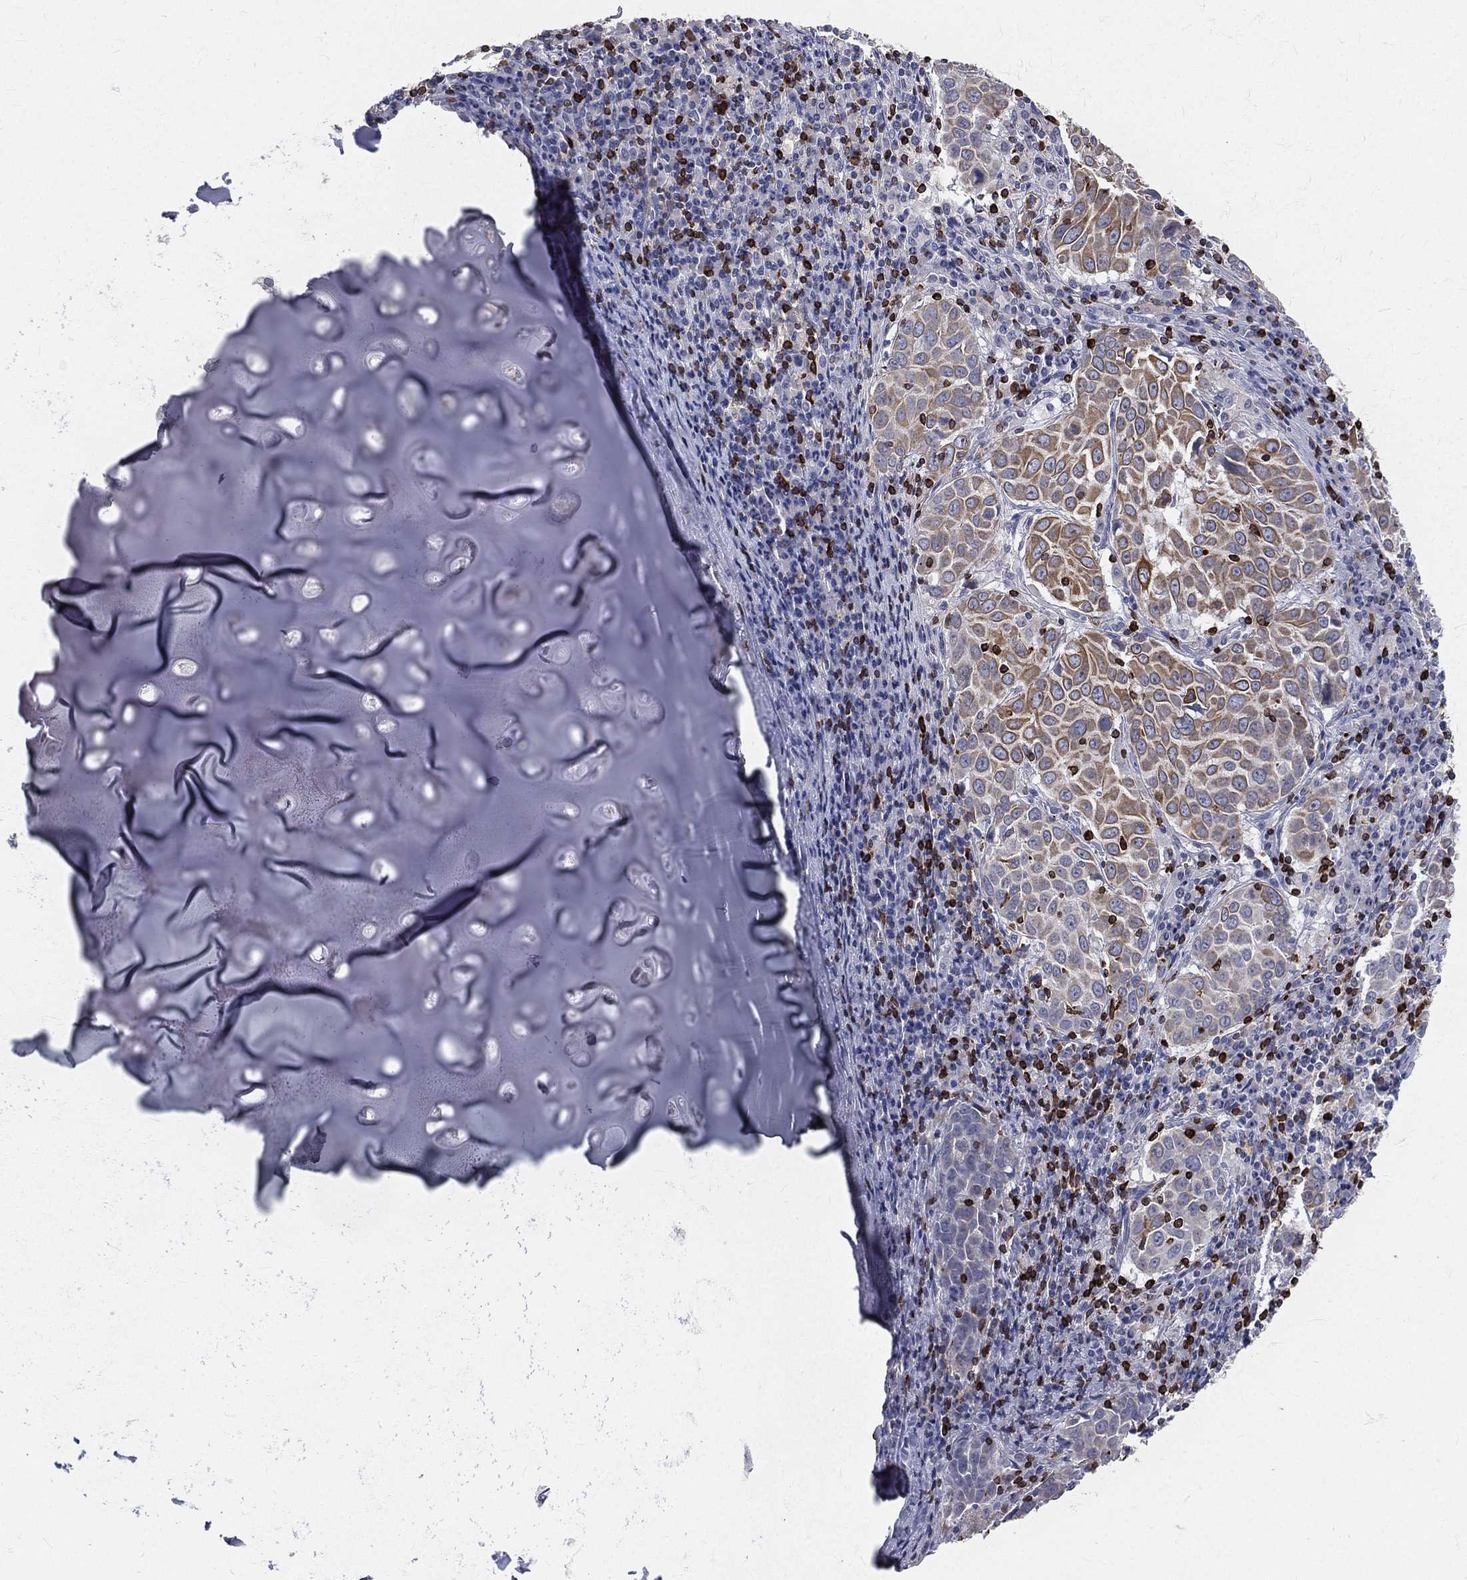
{"staining": {"intensity": "negative", "quantity": "none", "location": "none"}, "tissue": "lung cancer", "cell_type": "Tumor cells", "image_type": "cancer", "snomed": [{"axis": "morphology", "description": "Squamous cell carcinoma, NOS"}, {"axis": "topography", "description": "Lung"}], "caption": "There is no significant positivity in tumor cells of squamous cell carcinoma (lung).", "gene": "CTSW", "patient": {"sex": "male", "age": 57}}